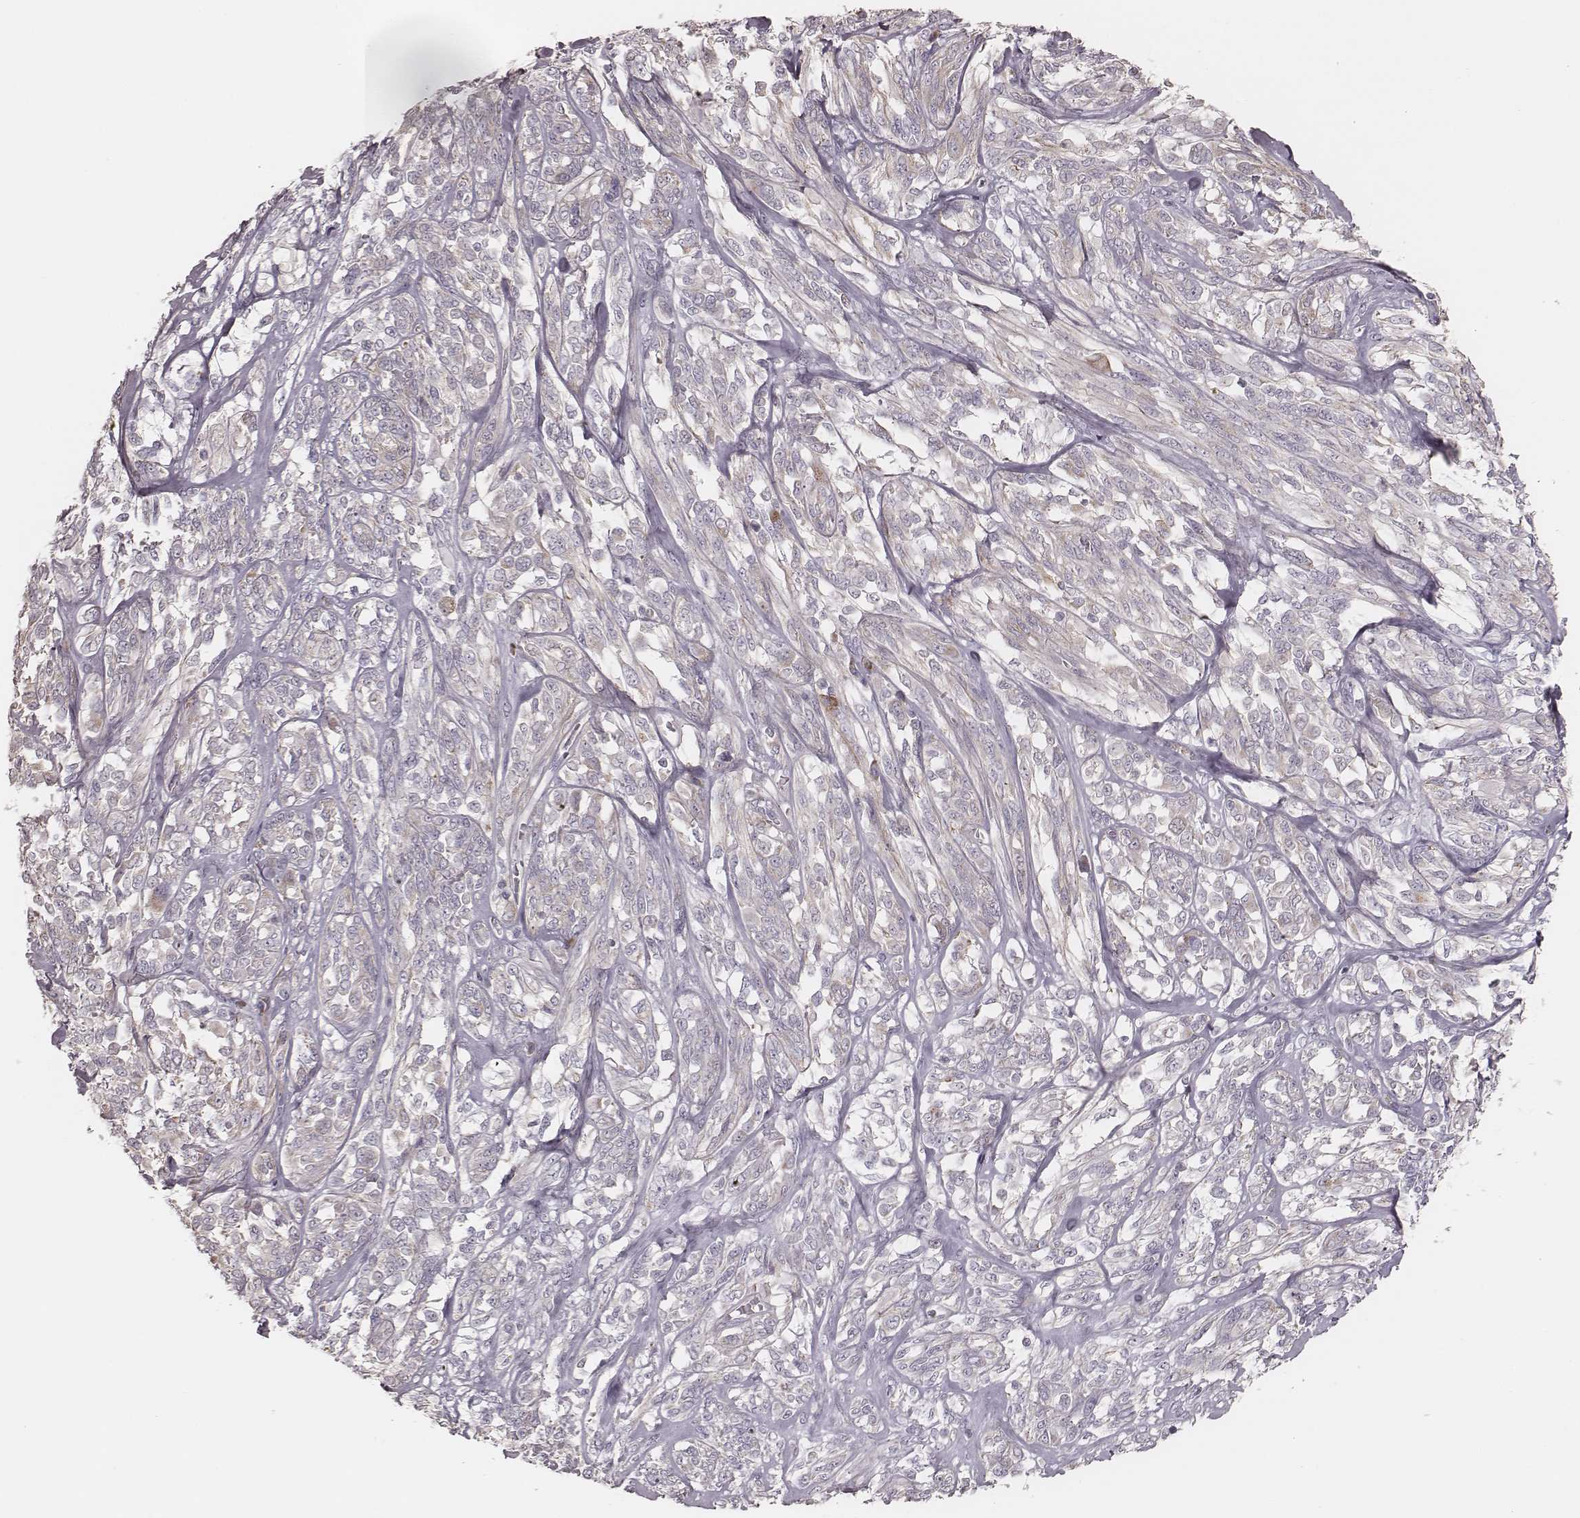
{"staining": {"intensity": "weak", "quantity": "25%-75%", "location": "cytoplasmic/membranous"}, "tissue": "melanoma", "cell_type": "Tumor cells", "image_type": "cancer", "snomed": [{"axis": "morphology", "description": "Malignant melanoma, NOS"}, {"axis": "topography", "description": "Skin"}], "caption": "The image demonstrates immunohistochemical staining of melanoma. There is weak cytoplasmic/membranous staining is identified in about 25%-75% of tumor cells. (IHC, brightfield microscopy, high magnification).", "gene": "KIF5C", "patient": {"sex": "female", "age": 91}}